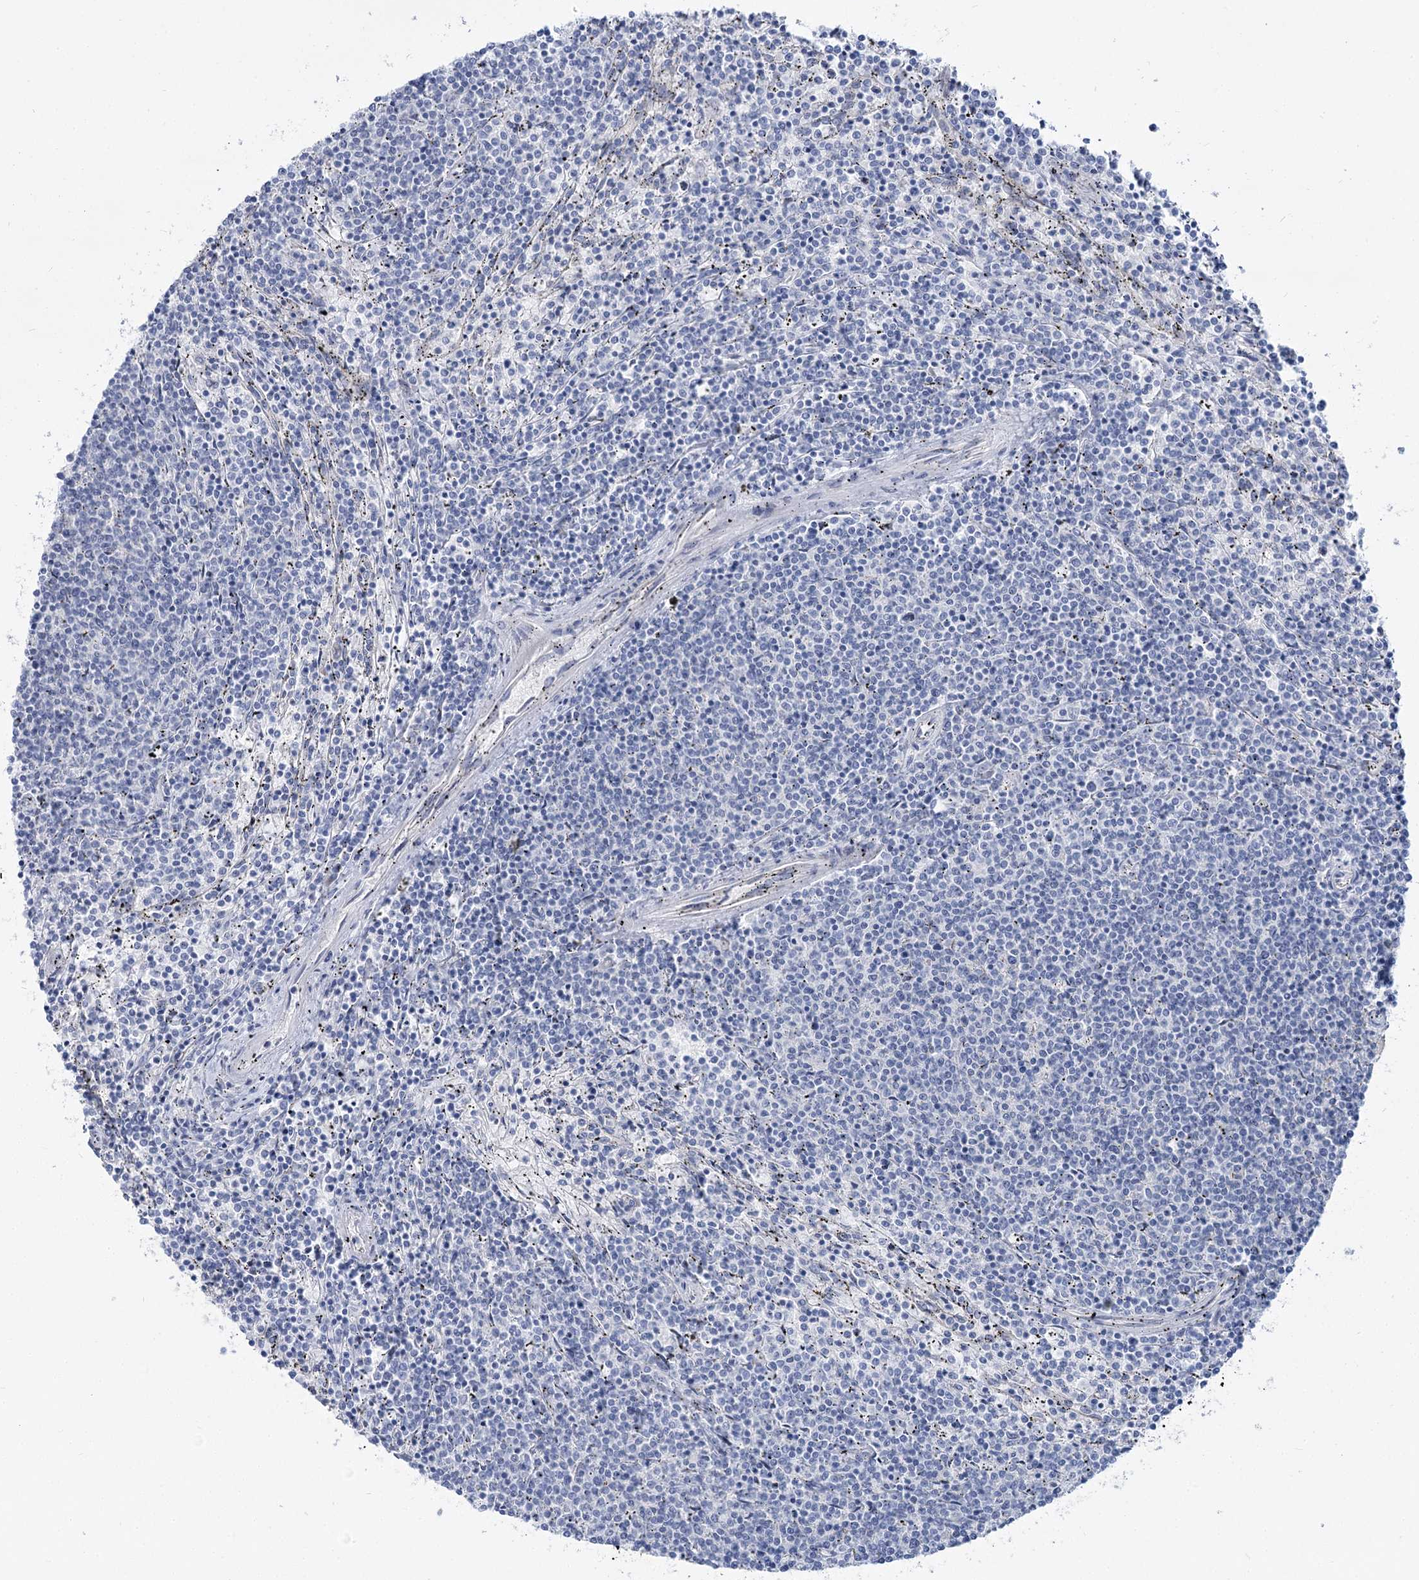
{"staining": {"intensity": "negative", "quantity": "none", "location": "none"}, "tissue": "lymphoma", "cell_type": "Tumor cells", "image_type": "cancer", "snomed": [{"axis": "morphology", "description": "Malignant lymphoma, non-Hodgkin's type, Low grade"}, {"axis": "topography", "description": "Spleen"}], "caption": "Lymphoma stained for a protein using immunohistochemistry (IHC) demonstrates no positivity tumor cells.", "gene": "SUOX", "patient": {"sex": "female", "age": 50}}